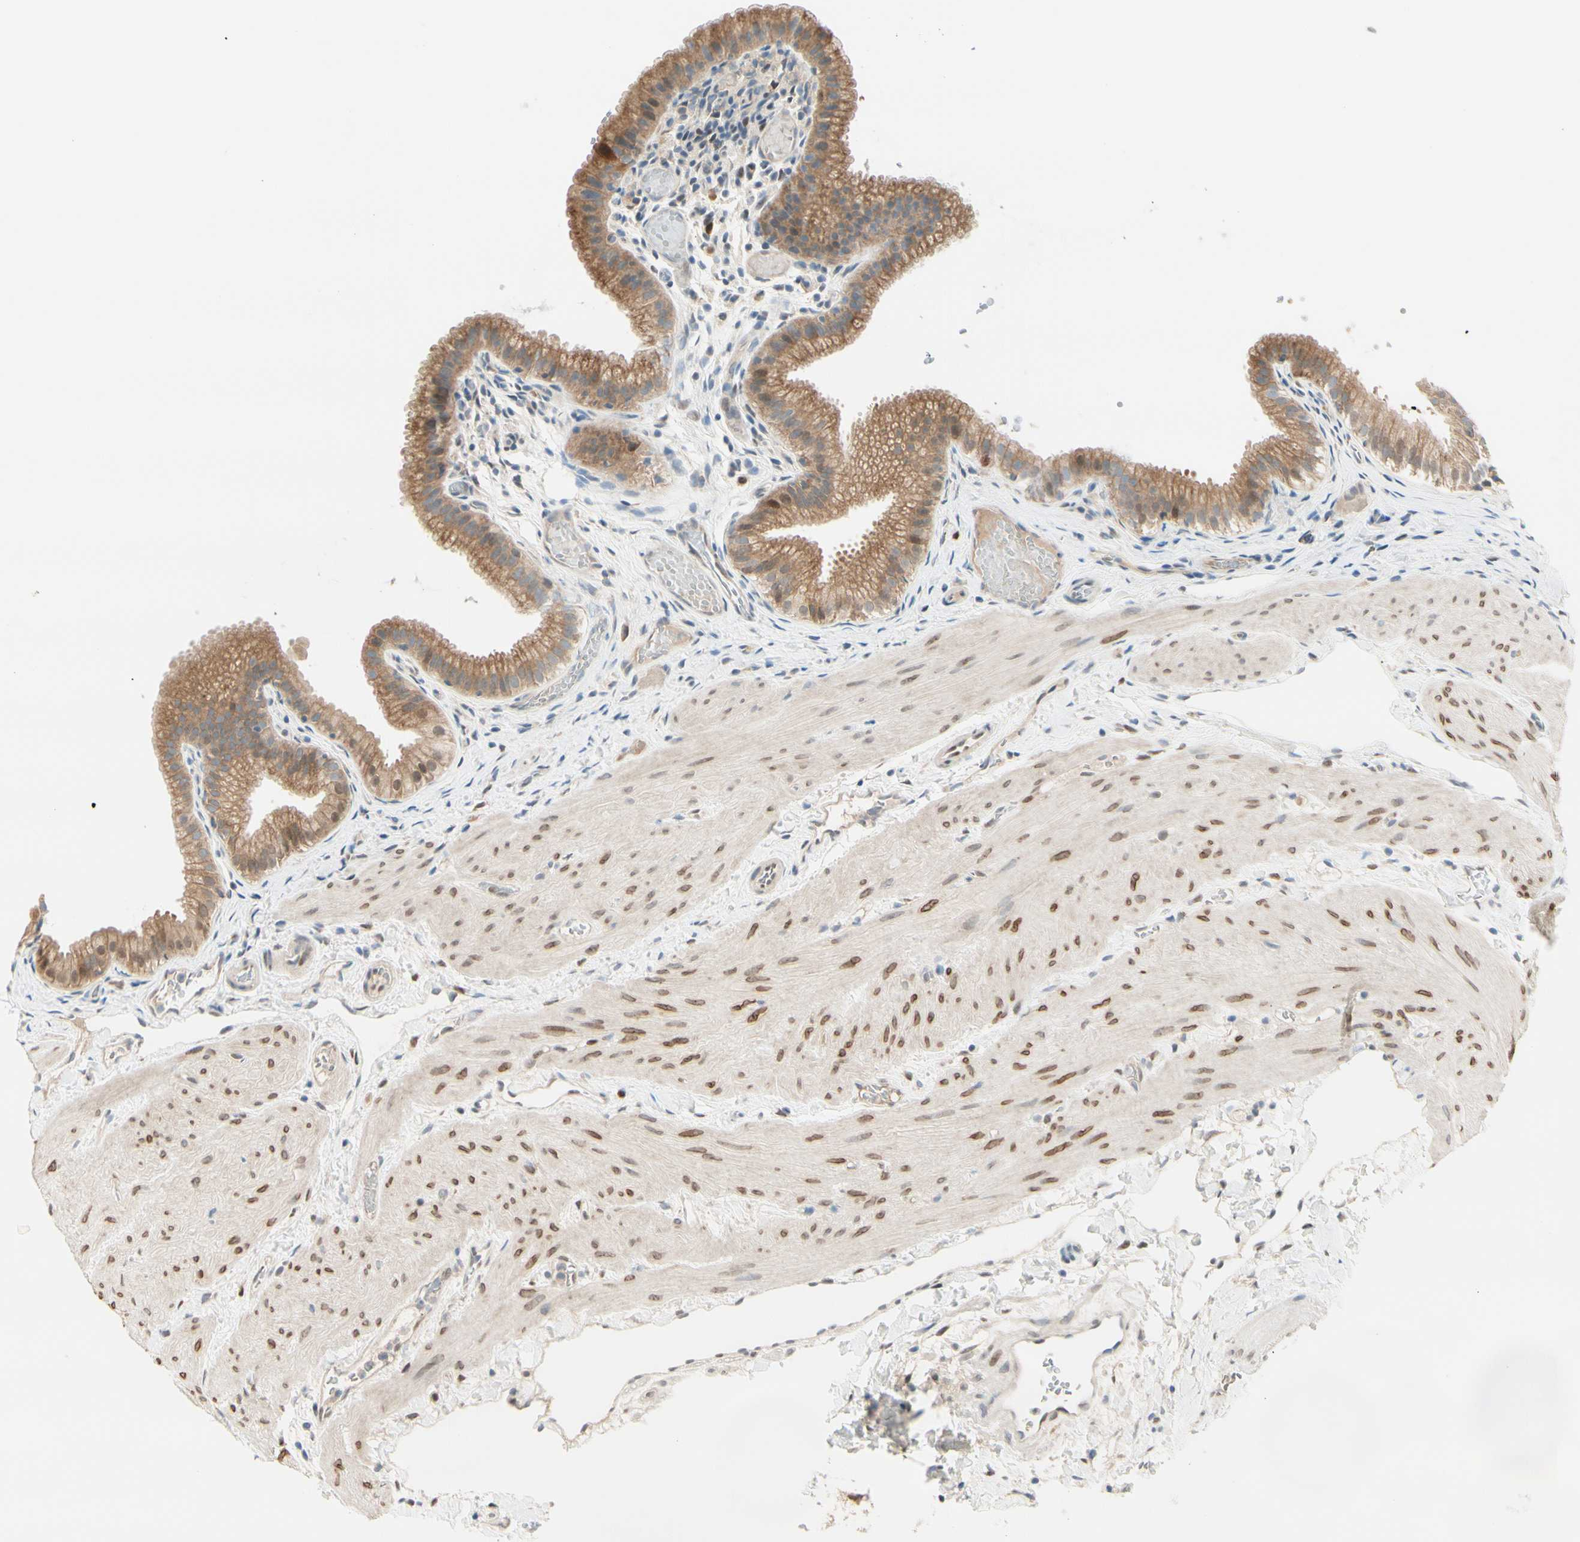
{"staining": {"intensity": "moderate", "quantity": ">75%", "location": "cytoplasmic/membranous,nuclear"}, "tissue": "gallbladder", "cell_type": "Glandular cells", "image_type": "normal", "snomed": [{"axis": "morphology", "description": "Normal tissue, NOS"}, {"axis": "topography", "description": "Gallbladder"}], "caption": "Immunohistochemical staining of normal gallbladder shows >75% levels of moderate cytoplasmic/membranous,nuclear protein expression in about >75% of glandular cells.", "gene": "PTTG1", "patient": {"sex": "female", "age": 26}}